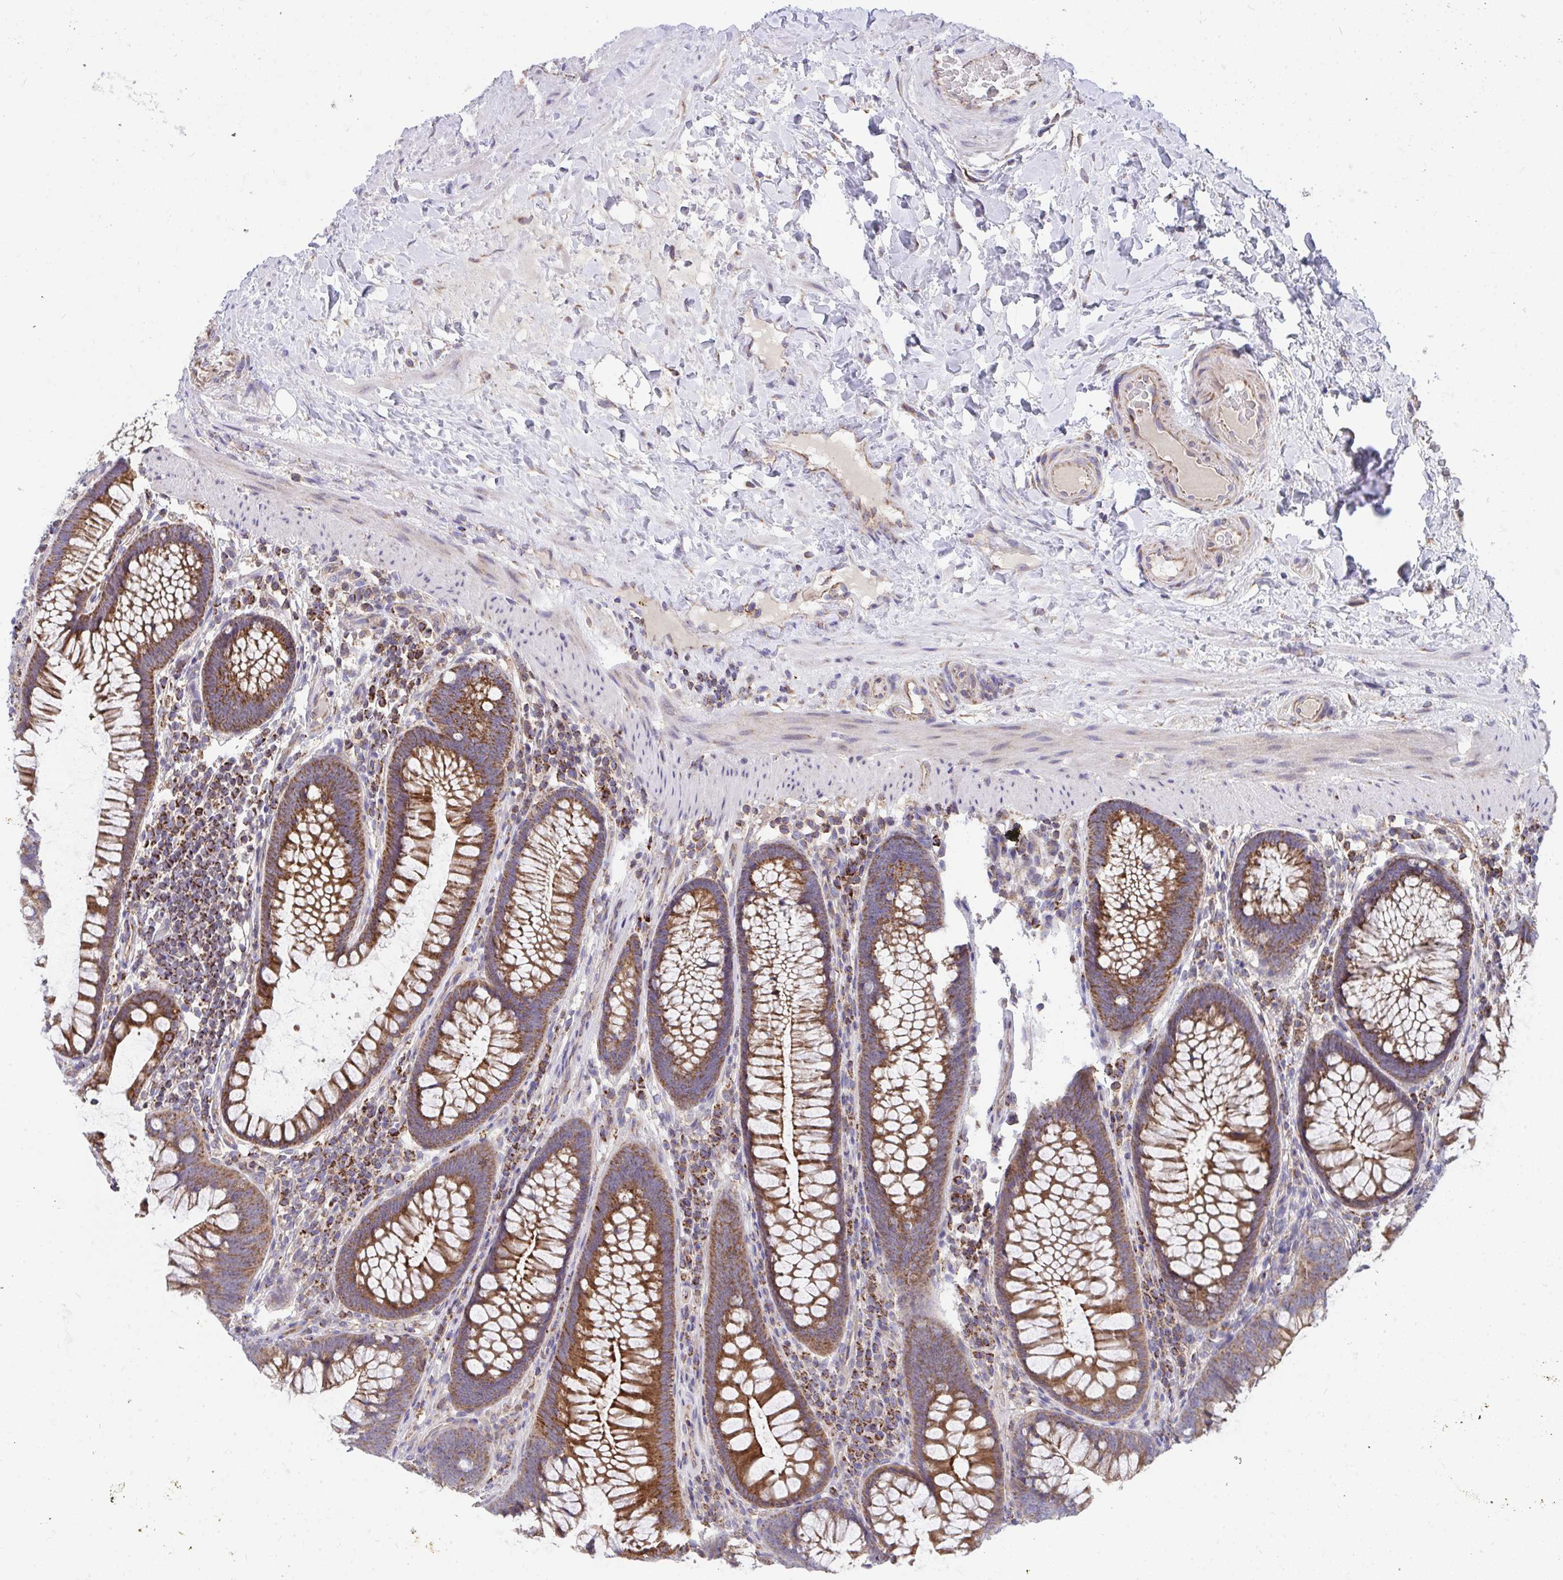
{"staining": {"intensity": "moderate", "quantity": ">75%", "location": "cytoplasmic/membranous"}, "tissue": "colon", "cell_type": "Endothelial cells", "image_type": "normal", "snomed": [{"axis": "morphology", "description": "Normal tissue, NOS"}, {"axis": "morphology", "description": "Adenoma, NOS"}, {"axis": "topography", "description": "Soft tissue"}, {"axis": "topography", "description": "Colon"}], "caption": "Moderate cytoplasmic/membranous expression is identified in about >75% of endothelial cells in unremarkable colon.", "gene": "FHIP1B", "patient": {"sex": "male", "age": 47}}